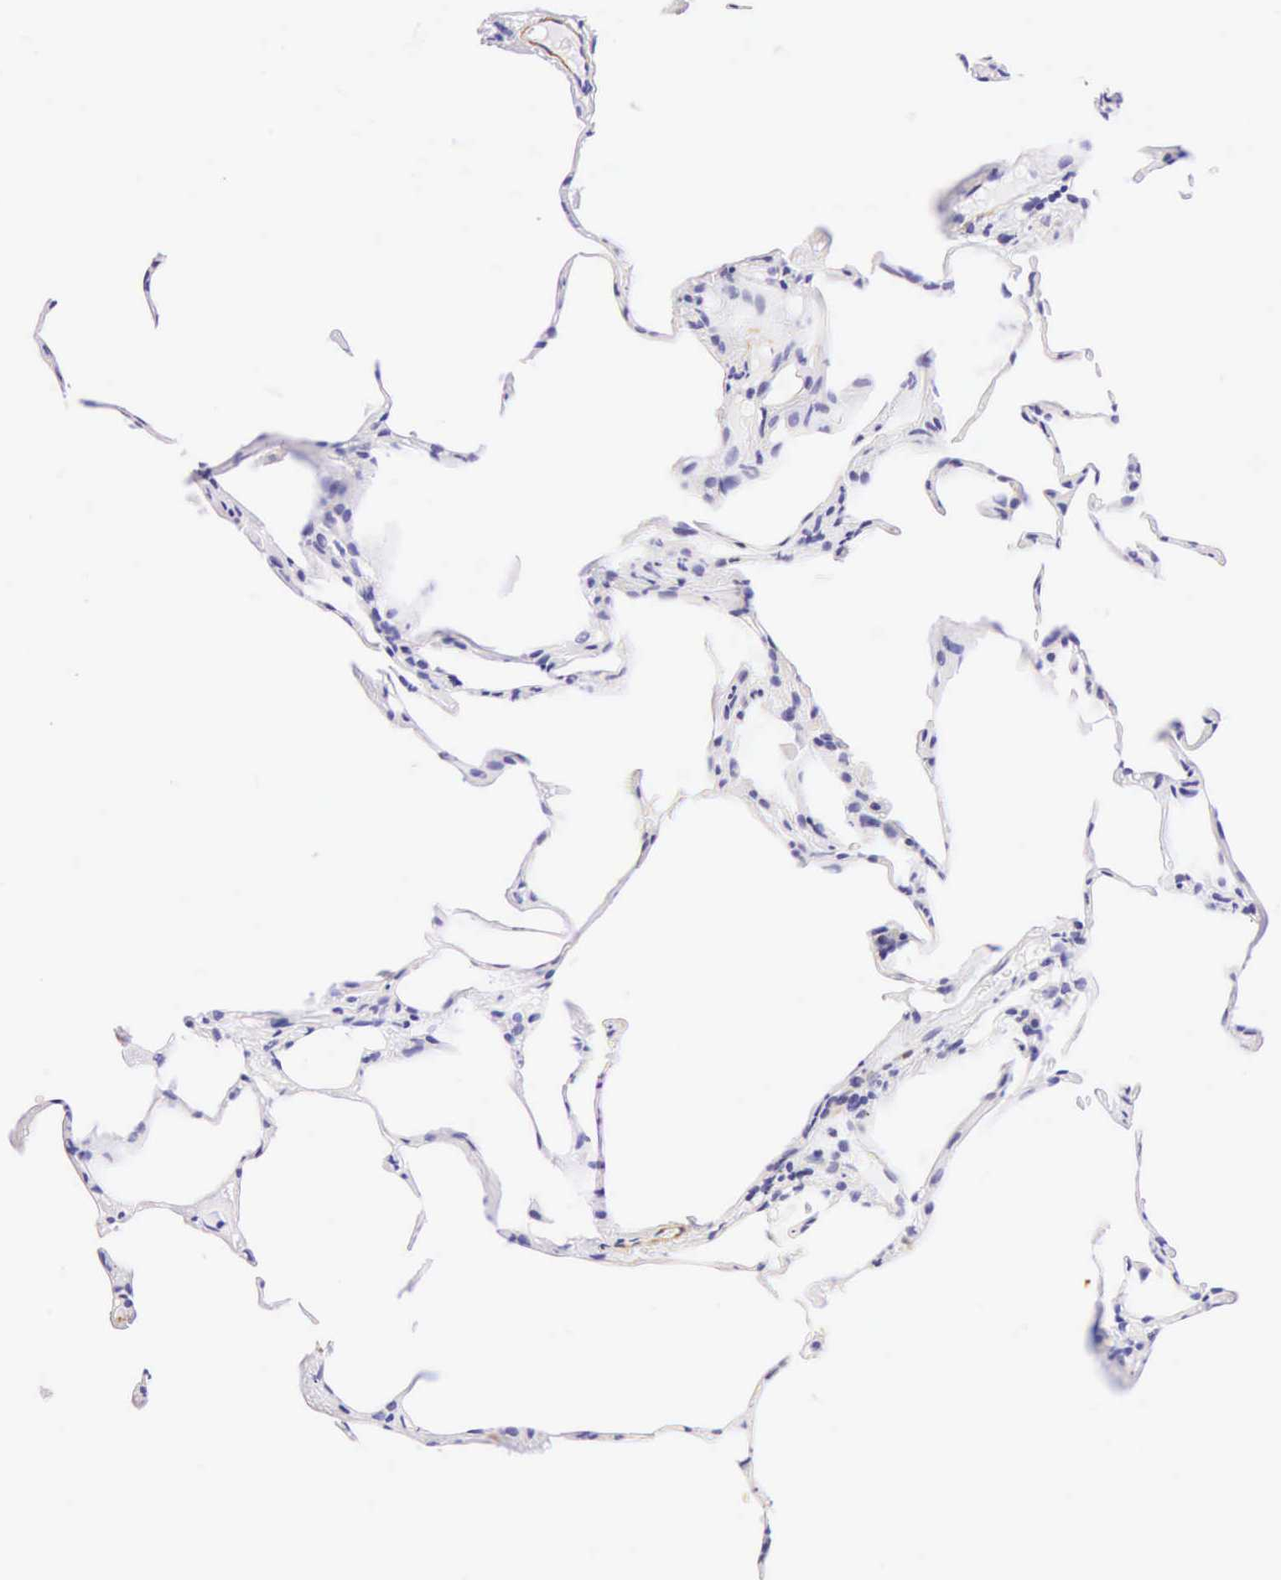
{"staining": {"intensity": "negative", "quantity": "none", "location": "none"}, "tissue": "lung", "cell_type": "Alveolar cells", "image_type": "normal", "snomed": [{"axis": "morphology", "description": "Normal tissue, NOS"}, {"axis": "topography", "description": "Lung"}], "caption": "Immunohistochemistry histopathology image of unremarkable lung: lung stained with DAB demonstrates no significant protein expression in alveolar cells. (DAB (3,3'-diaminobenzidine) IHC with hematoxylin counter stain).", "gene": "CALD1", "patient": {"sex": "female", "age": 75}}